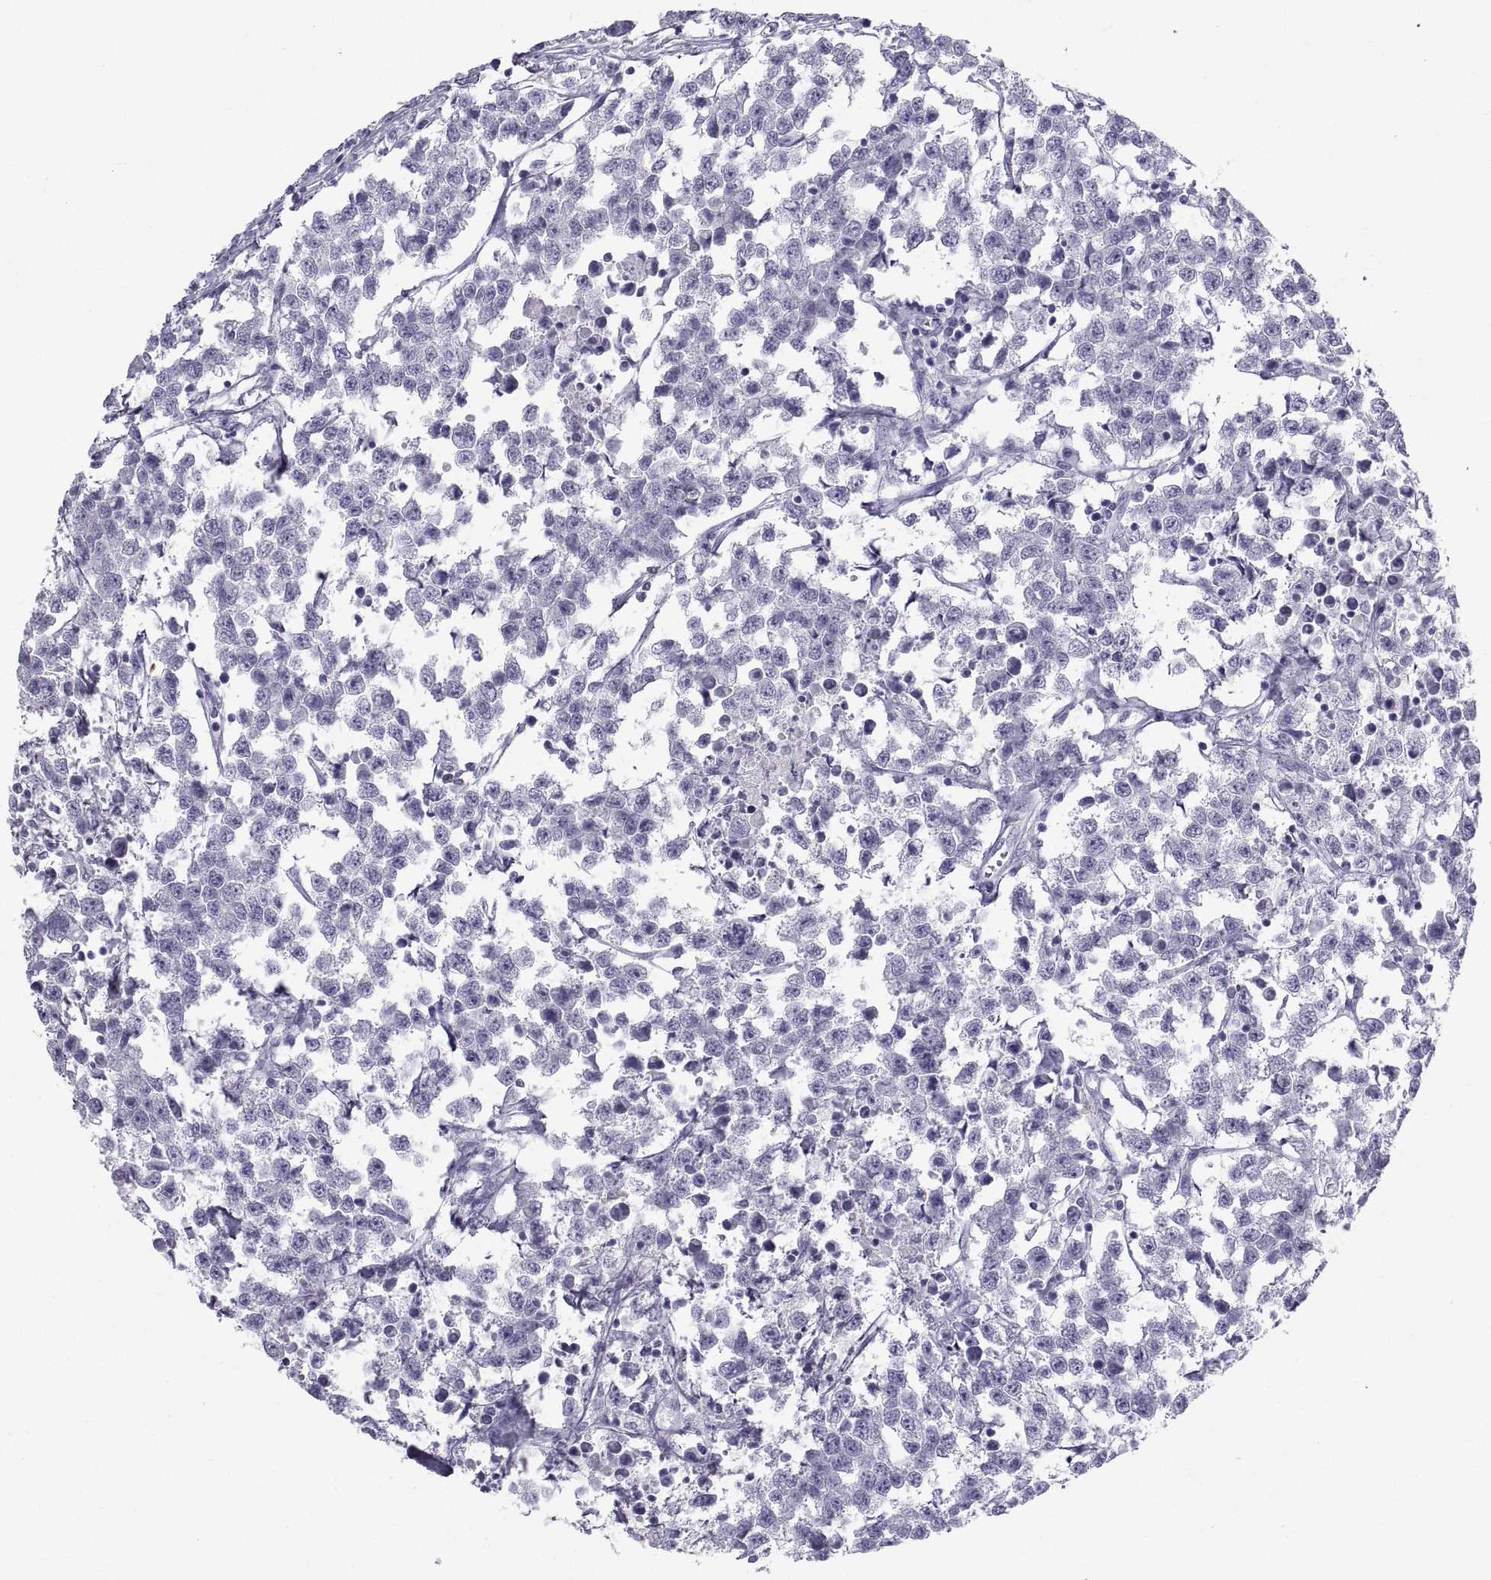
{"staining": {"intensity": "negative", "quantity": "none", "location": "none"}, "tissue": "testis cancer", "cell_type": "Tumor cells", "image_type": "cancer", "snomed": [{"axis": "morphology", "description": "Seminoma, NOS"}, {"axis": "topography", "description": "Testis"}], "caption": "DAB immunohistochemical staining of seminoma (testis) demonstrates no significant positivity in tumor cells.", "gene": "CT47A10", "patient": {"sex": "male", "age": 59}}